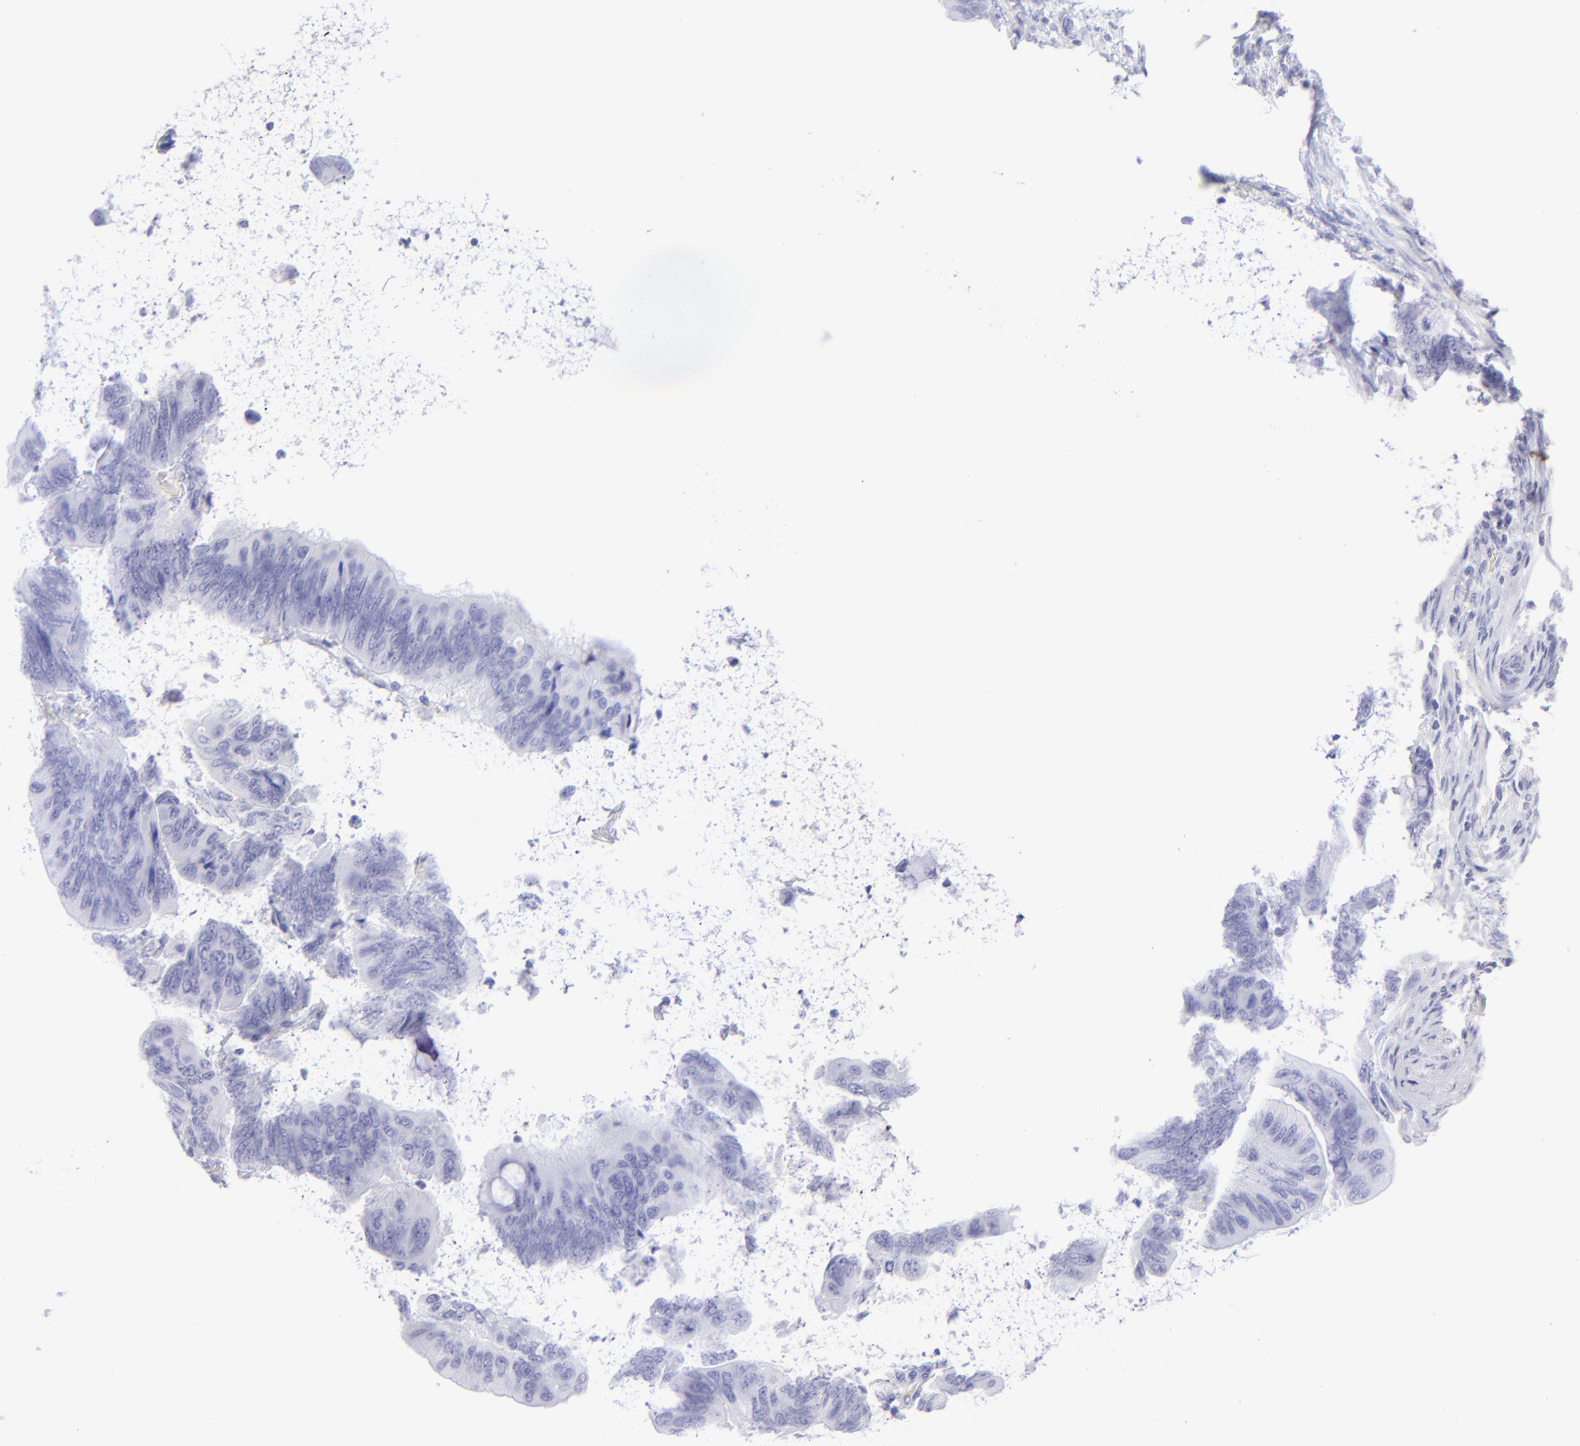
{"staining": {"intensity": "negative", "quantity": "none", "location": "none"}, "tissue": "colorectal cancer", "cell_type": "Tumor cells", "image_type": "cancer", "snomed": [{"axis": "morphology", "description": "Normal tissue, NOS"}, {"axis": "morphology", "description": "Adenocarcinoma, NOS"}, {"axis": "topography", "description": "Rectum"}], "caption": "Tumor cells are negative for protein expression in human adenocarcinoma (colorectal).", "gene": "SLC1A2", "patient": {"sex": "male", "age": 92}}